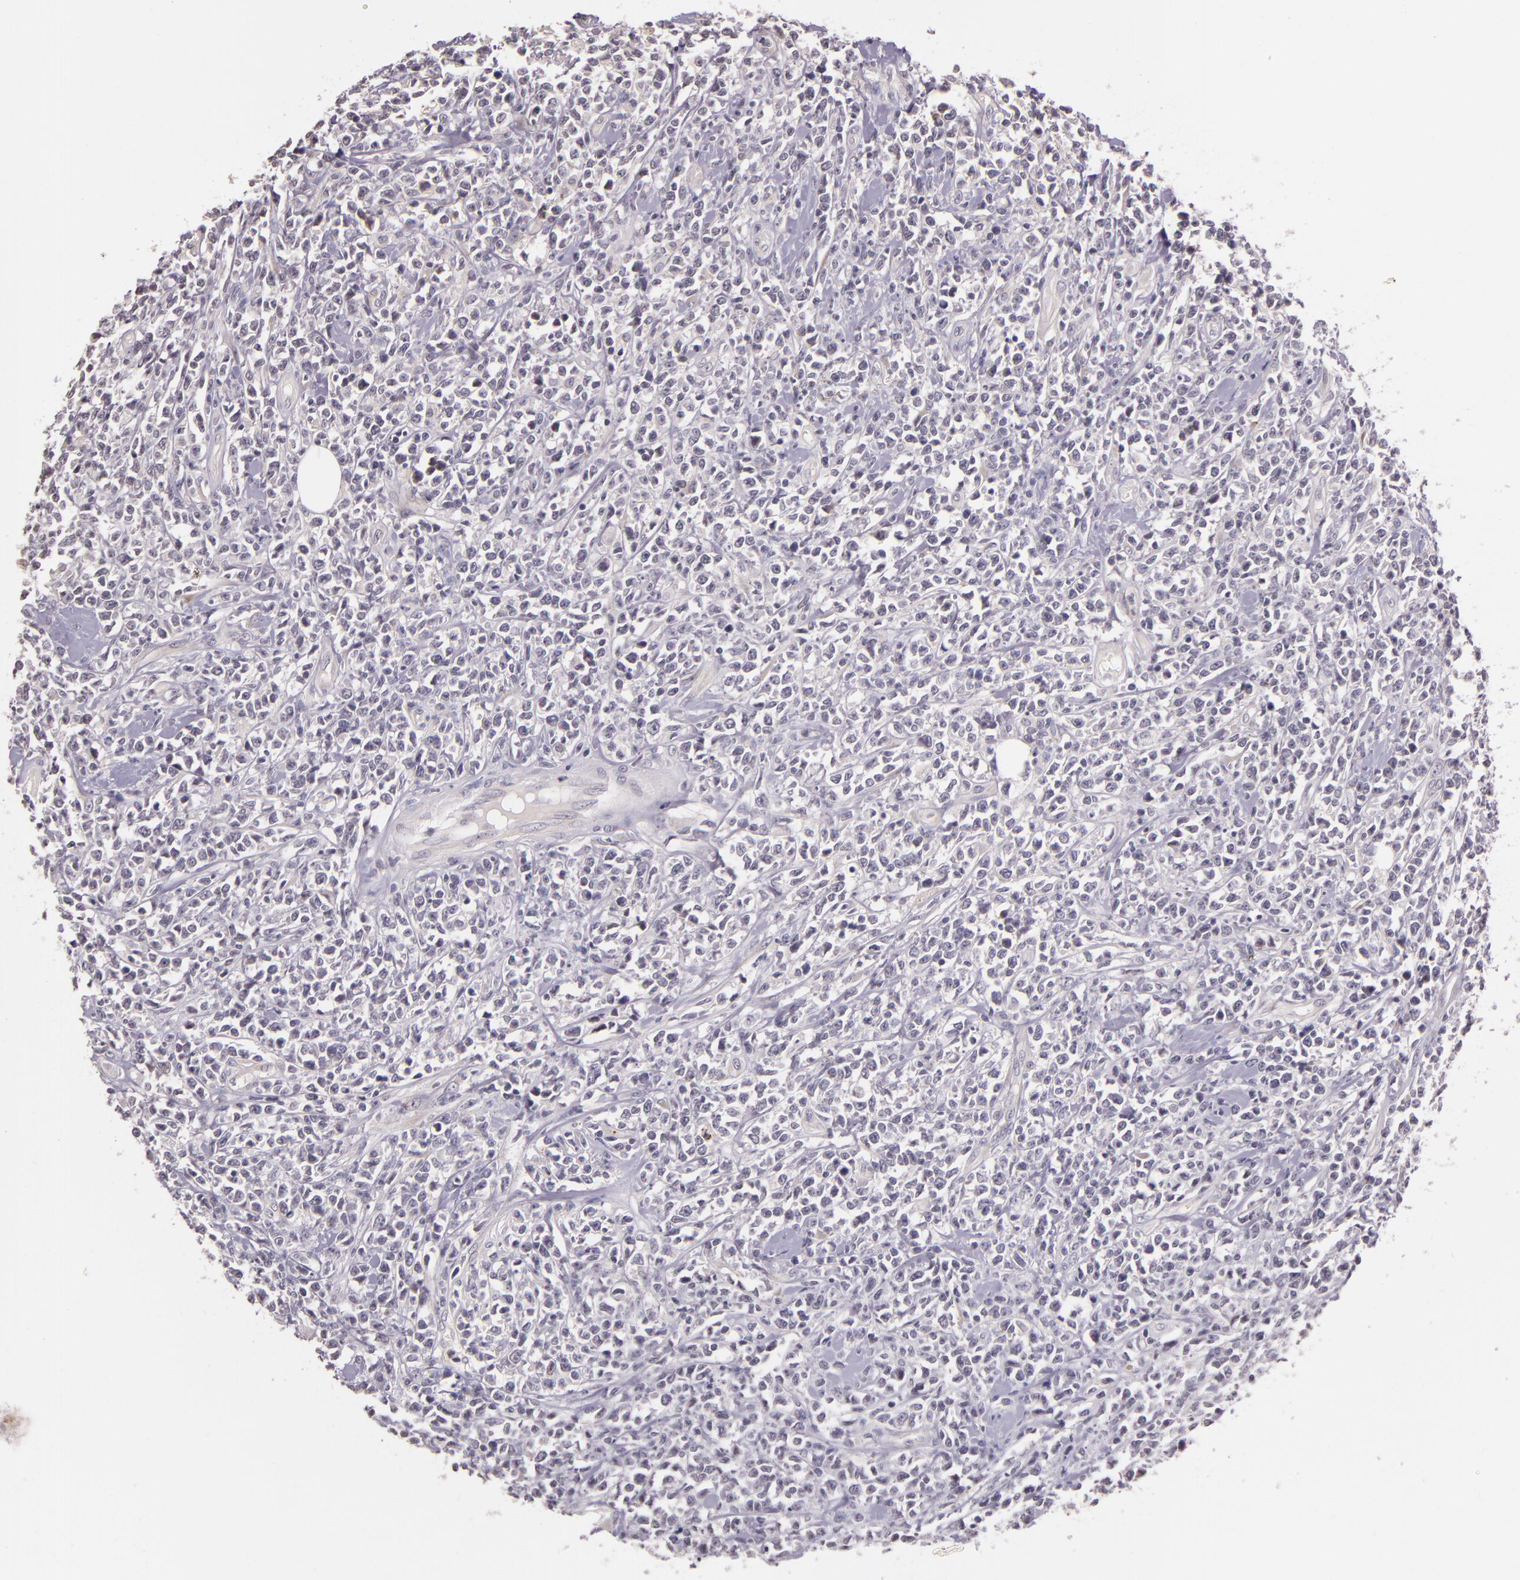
{"staining": {"intensity": "negative", "quantity": "none", "location": "none"}, "tissue": "lymphoma", "cell_type": "Tumor cells", "image_type": "cancer", "snomed": [{"axis": "morphology", "description": "Malignant lymphoma, non-Hodgkin's type, High grade"}, {"axis": "topography", "description": "Colon"}], "caption": "Tumor cells are negative for brown protein staining in high-grade malignant lymphoma, non-Hodgkin's type.", "gene": "ARMH4", "patient": {"sex": "male", "age": 82}}